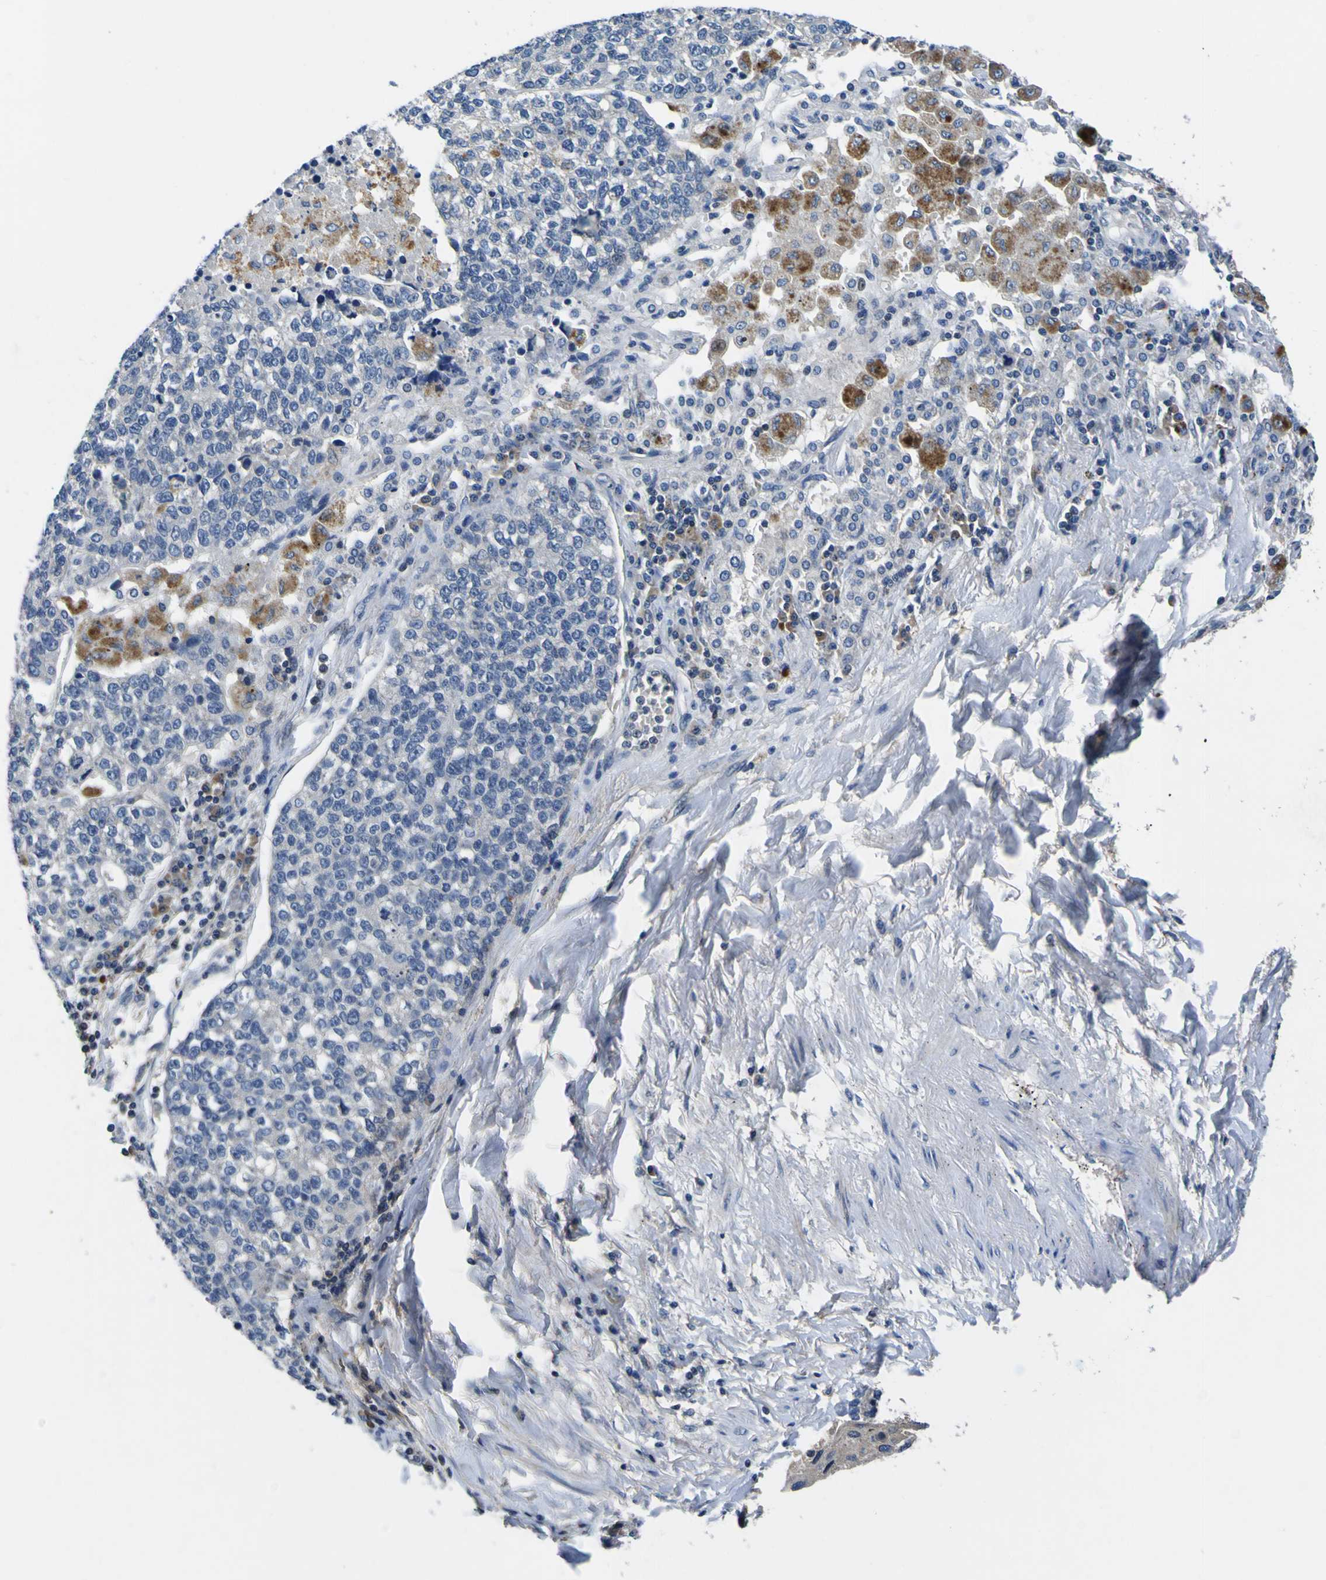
{"staining": {"intensity": "negative", "quantity": "none", "location": "none"}, "tissue": "lung cancer", "cell_type": "Tumor cells", "image_type": "cancer", "snomed": [{"axis": "morphology", "description": "Adenocarcinoma, NOS"}, {"axis": "topography", "description": "Lung"}], "caption": "High magnification brightfield microscopy of lung cancer (adenocarcinoma) stained with DAB (3,3'-diaminobenzidine) (brown) and counterstained with hematoxylin (blue): tumor cells show no significant expression.", "gene": "EPHB4", "patient": {"sex": "male", "age": 49}}